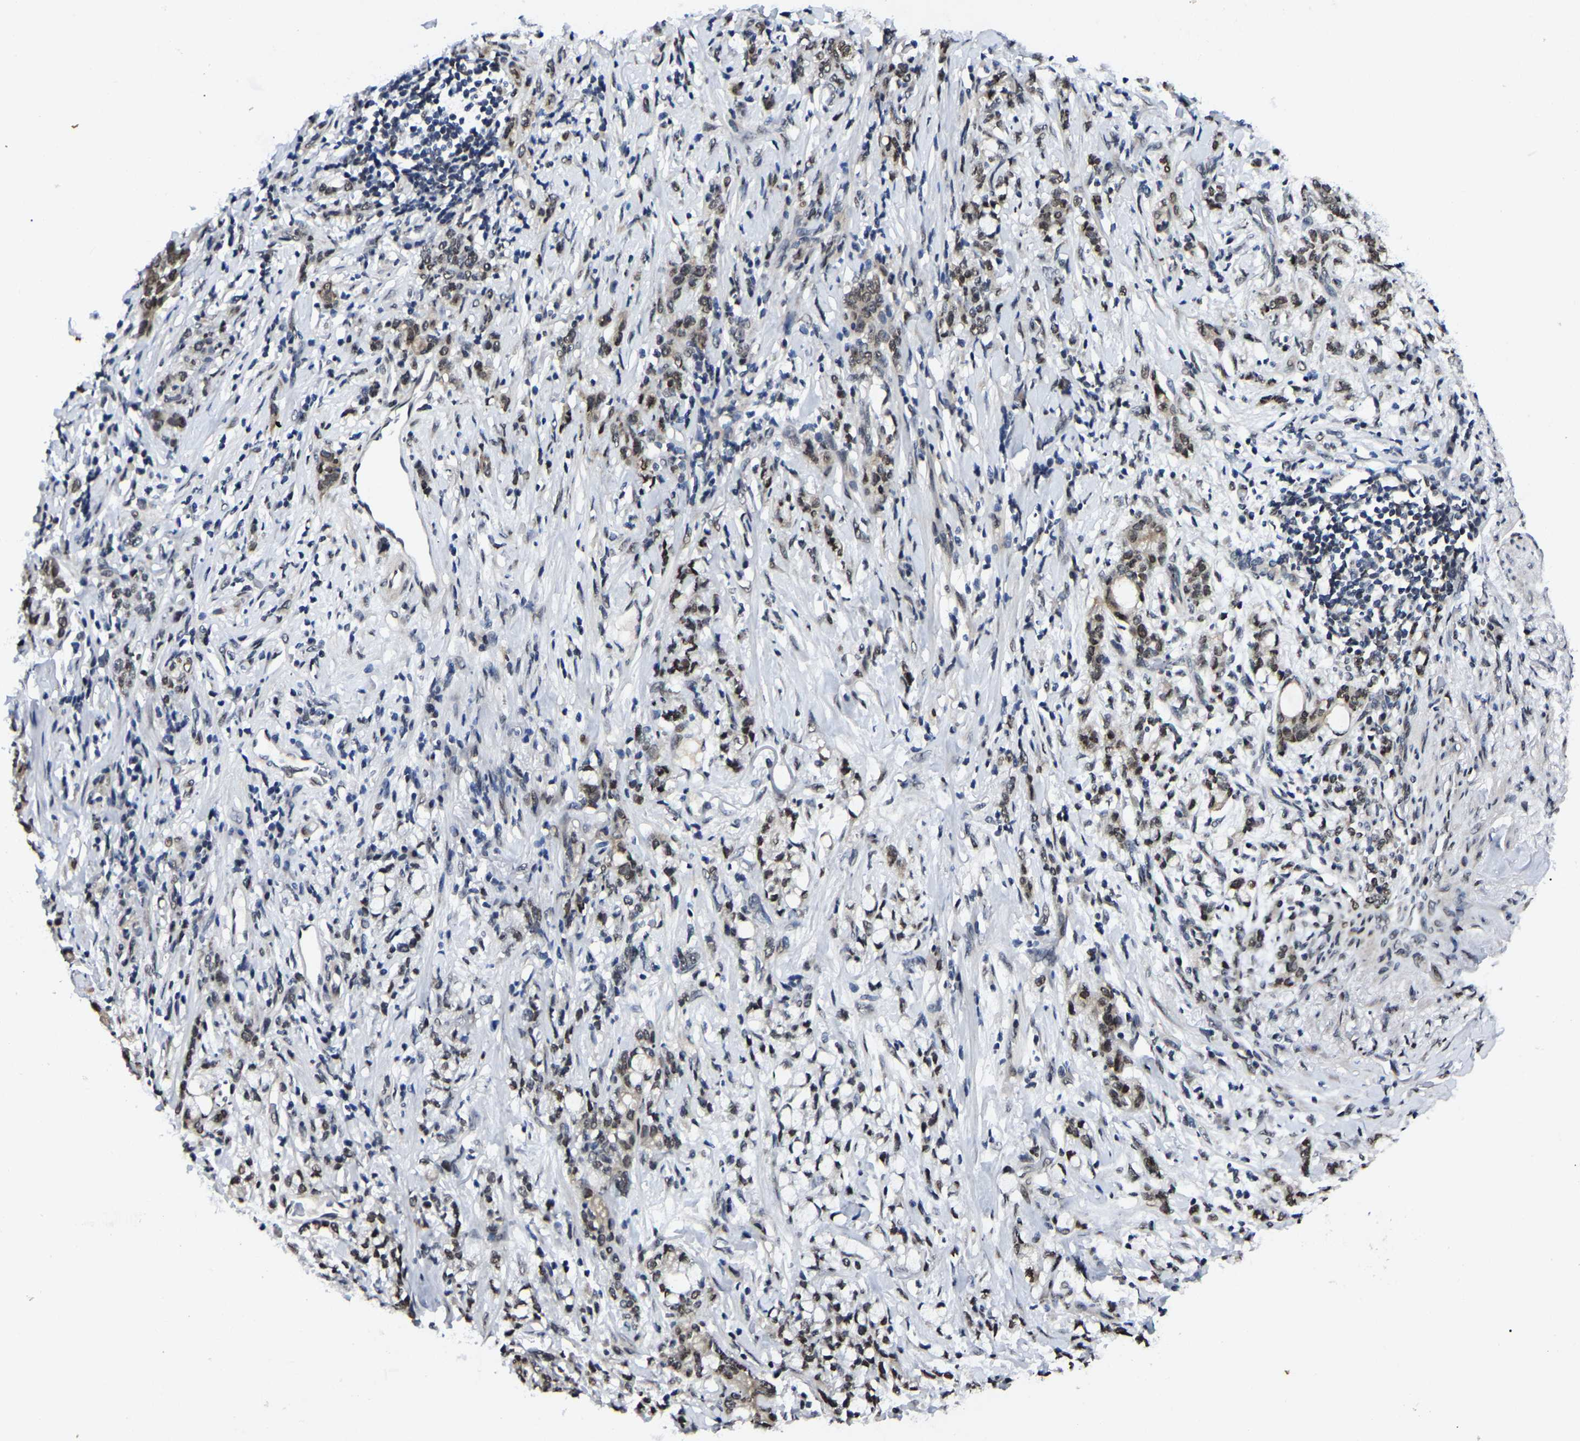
{"staining": {"intensity": "moderate", "quantity": ">75%", "location": "nuclear"}, "tissue": "stomach cancer", "cell_type": "Tumor cells", "image_type": "cancer", "snomed": [{"axis": "morphology", "description": "Adenocarcinoma, NOS"}, {"axis": "topography", "description": "Stomach, lower"}], "caption": "Adenocarcinoma (stomach) stained for a protein shows moderate nuclear positivity in tumor cells.", "gene": "TRIM35", "patient": {"sex": "male", "age": 88}}